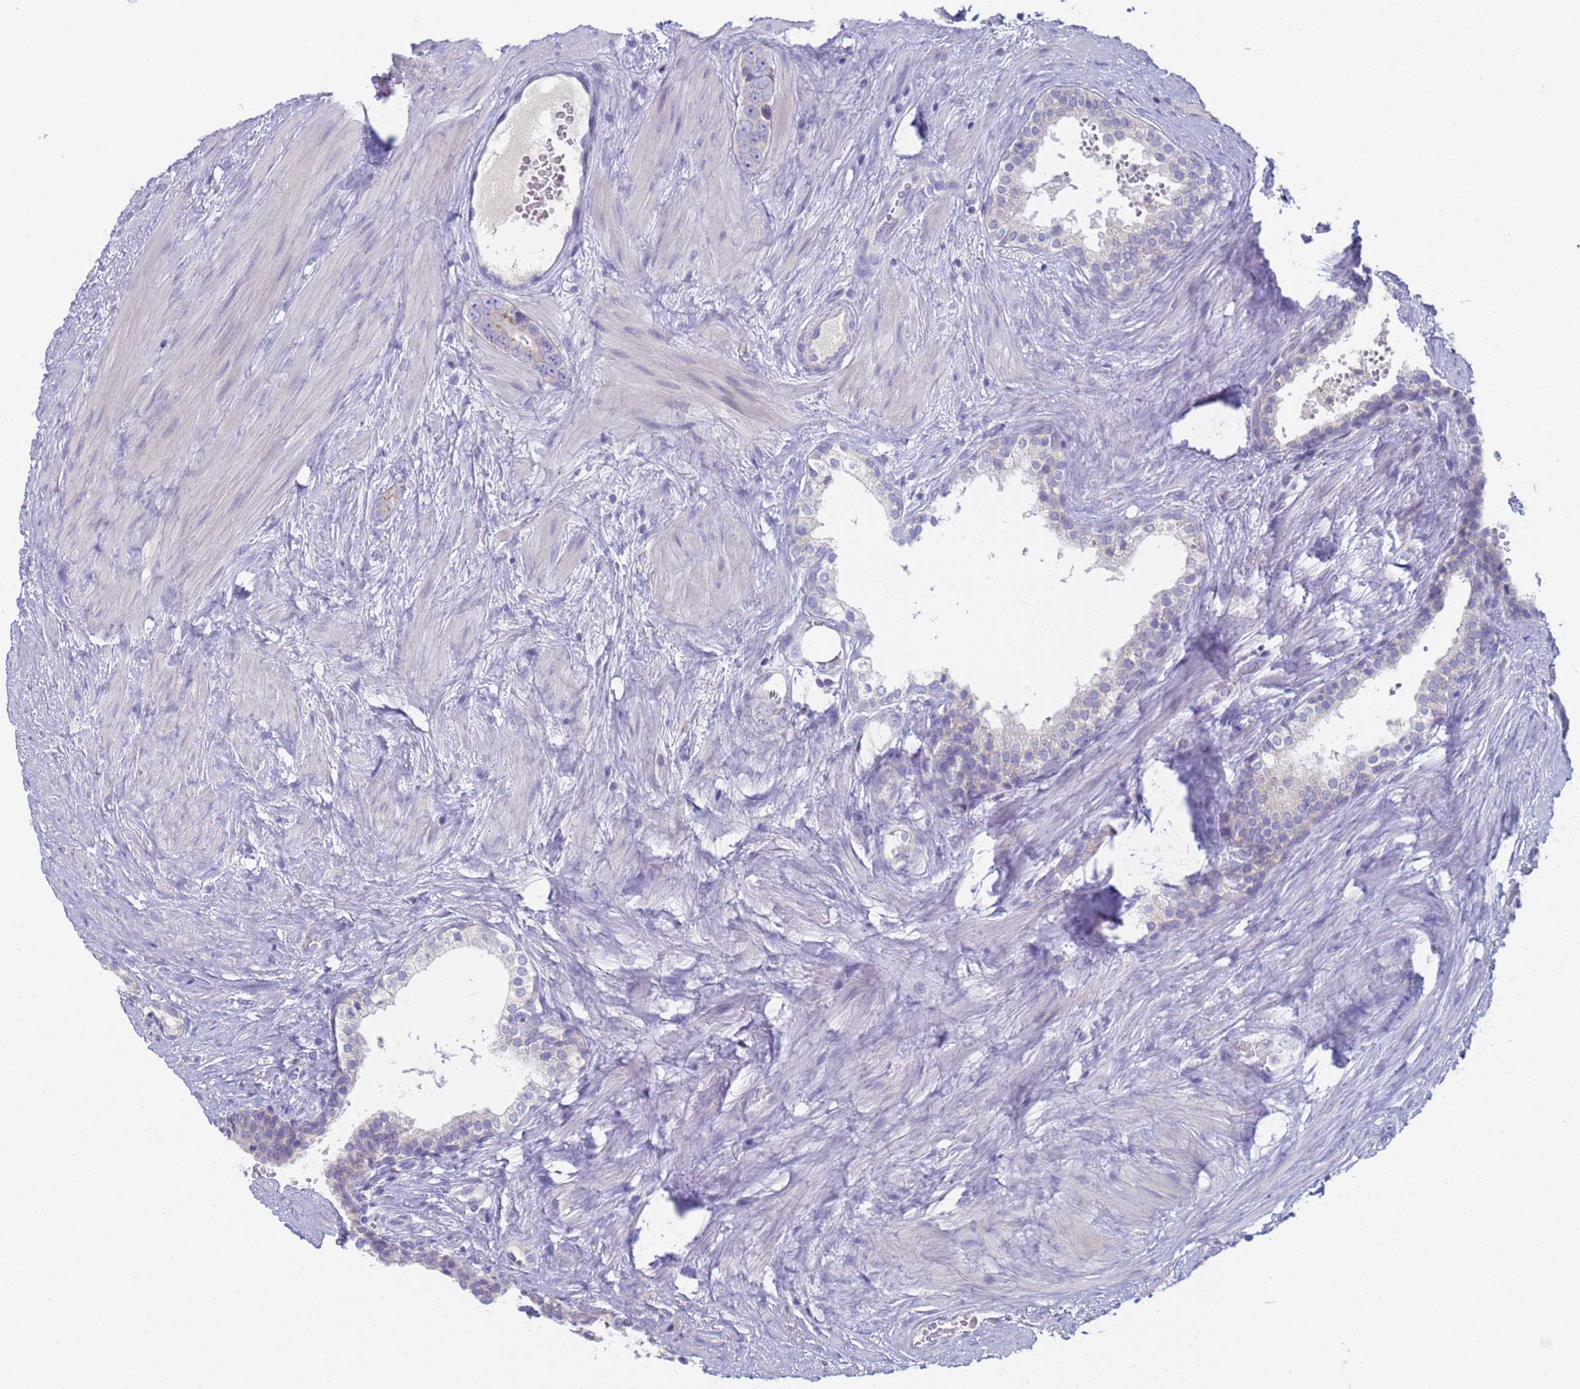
{"staining": {"intensity": "negative", "quantity": "none", "location": "none"}, "tissue": "prostate cancer", "cell_type": "Tumor cells", "image_type": "cancer", "snomed": [{"axis": "morphology", "description": "Adenocarcinoma, High grade"}, {"axis": "topography", "description": "Prostate"}], "caption": "Immunohistochemistry (IHC) histopathology image of human adenocarcinoma (high-grade) (prostate) stained for a protein (brown), which displays no positivity in tumor cells.", "gene": "CR1", "patient": {"sex": "male", "age": 56}}